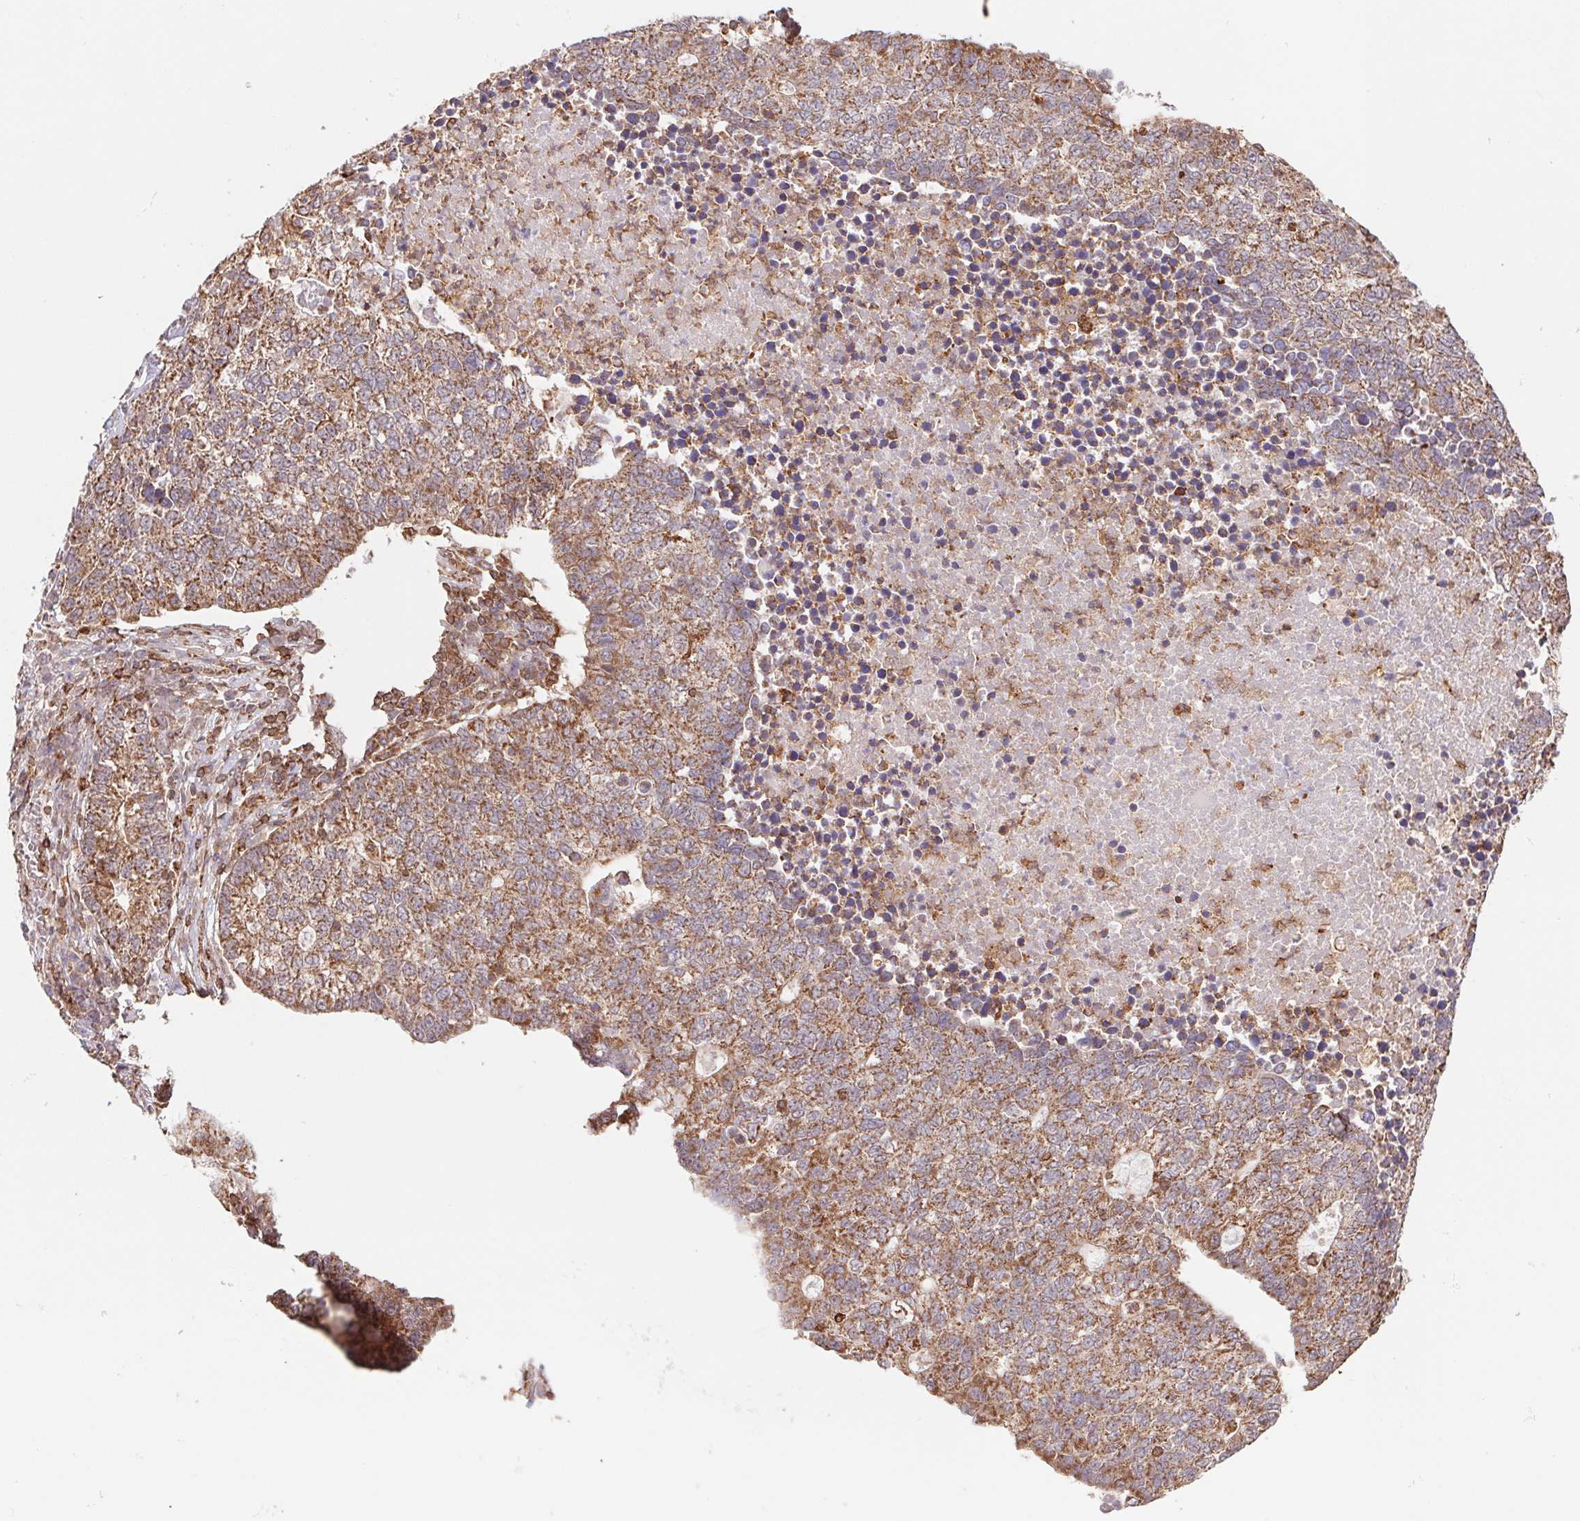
{"staining": {"intensity": "moderate", "quantity": ">75%", "location": "cytoplasmic/membranous"}, "tissue": "lung cancer", "cell_type": "Tumor cells", "image_type": "cancer", "snomed": [{"axis": "morphology", "description": "Adenocarcinoma, NOS"}, {"axis": "topography", "description": "Lung"}], "caption": "Moderate cytoplasmic/membranous positivity is appreciated in about >75% of tumor cells in adenocarcinoma (lung). The staining was performed using DAB (3,3'-diaminobenzidine) to visualize the protein expression in brown, while the nuclei were stained in blue with hematoxylin (Magnification: 20x).", "gene": "URM1", "patient": {"sex": "male", "age": 57}}